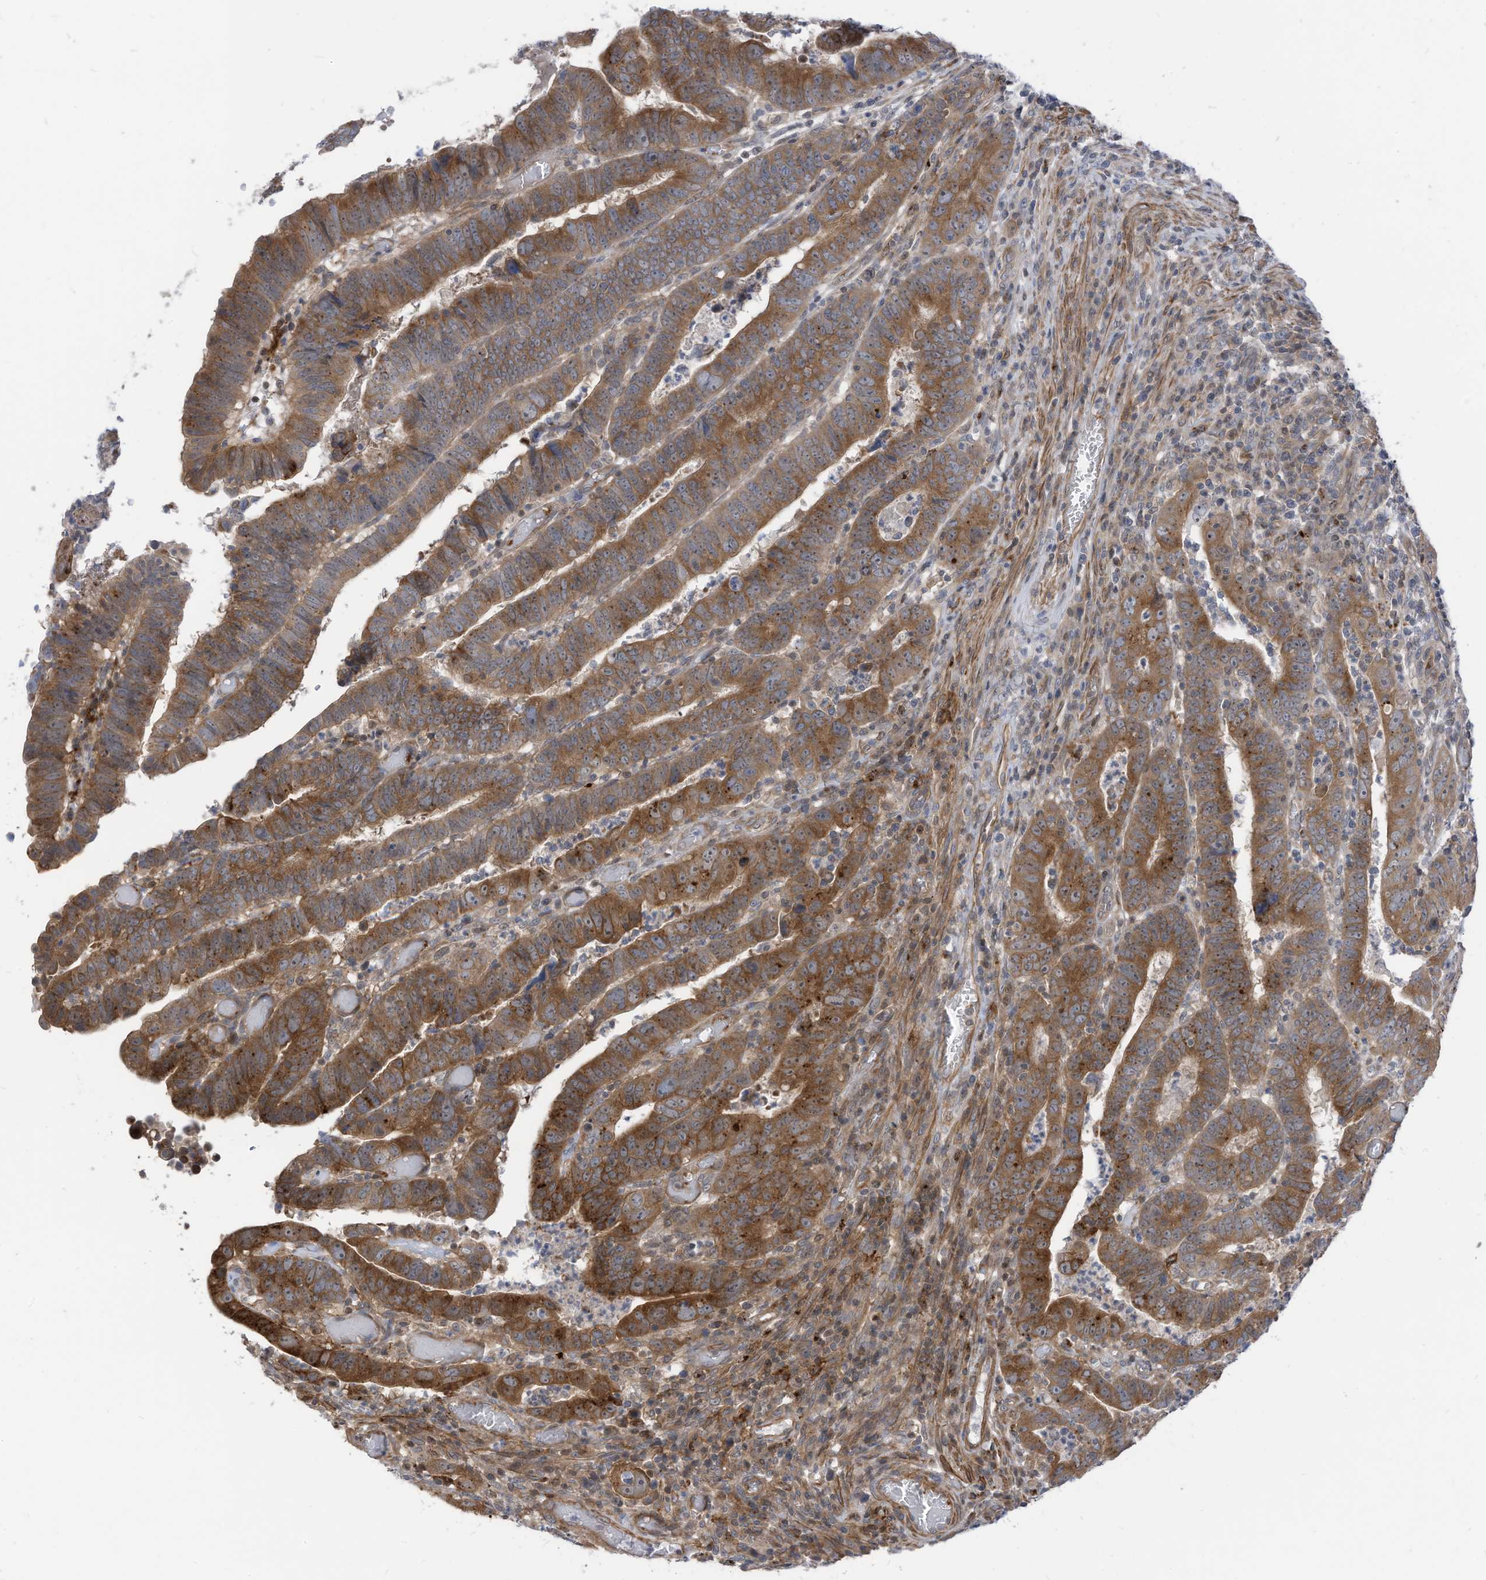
{"staining": {"intensity": "moderate", "quantity": ">75%", "location": "cytoplasmic/membranous"}, "tissue": "colorectal cancer", "cell_type": "Tumor cells", "image_type": "cancer", "snomed": [{"axis": "morphology", "description": "Normal tissue, NOS"}, {"axis": "morphology", "description": "Adenocarcinoma, NOS"}, {"axis": "topography", "description": "Rectum"}], "caption": "A micrograph of colorectal cancer stained for a protein shows moderate cytoplasmic/membranous brown staining in tumor cells.", "gene": "GPATCH3", "patient": {"sex": "female", "age": 65}}